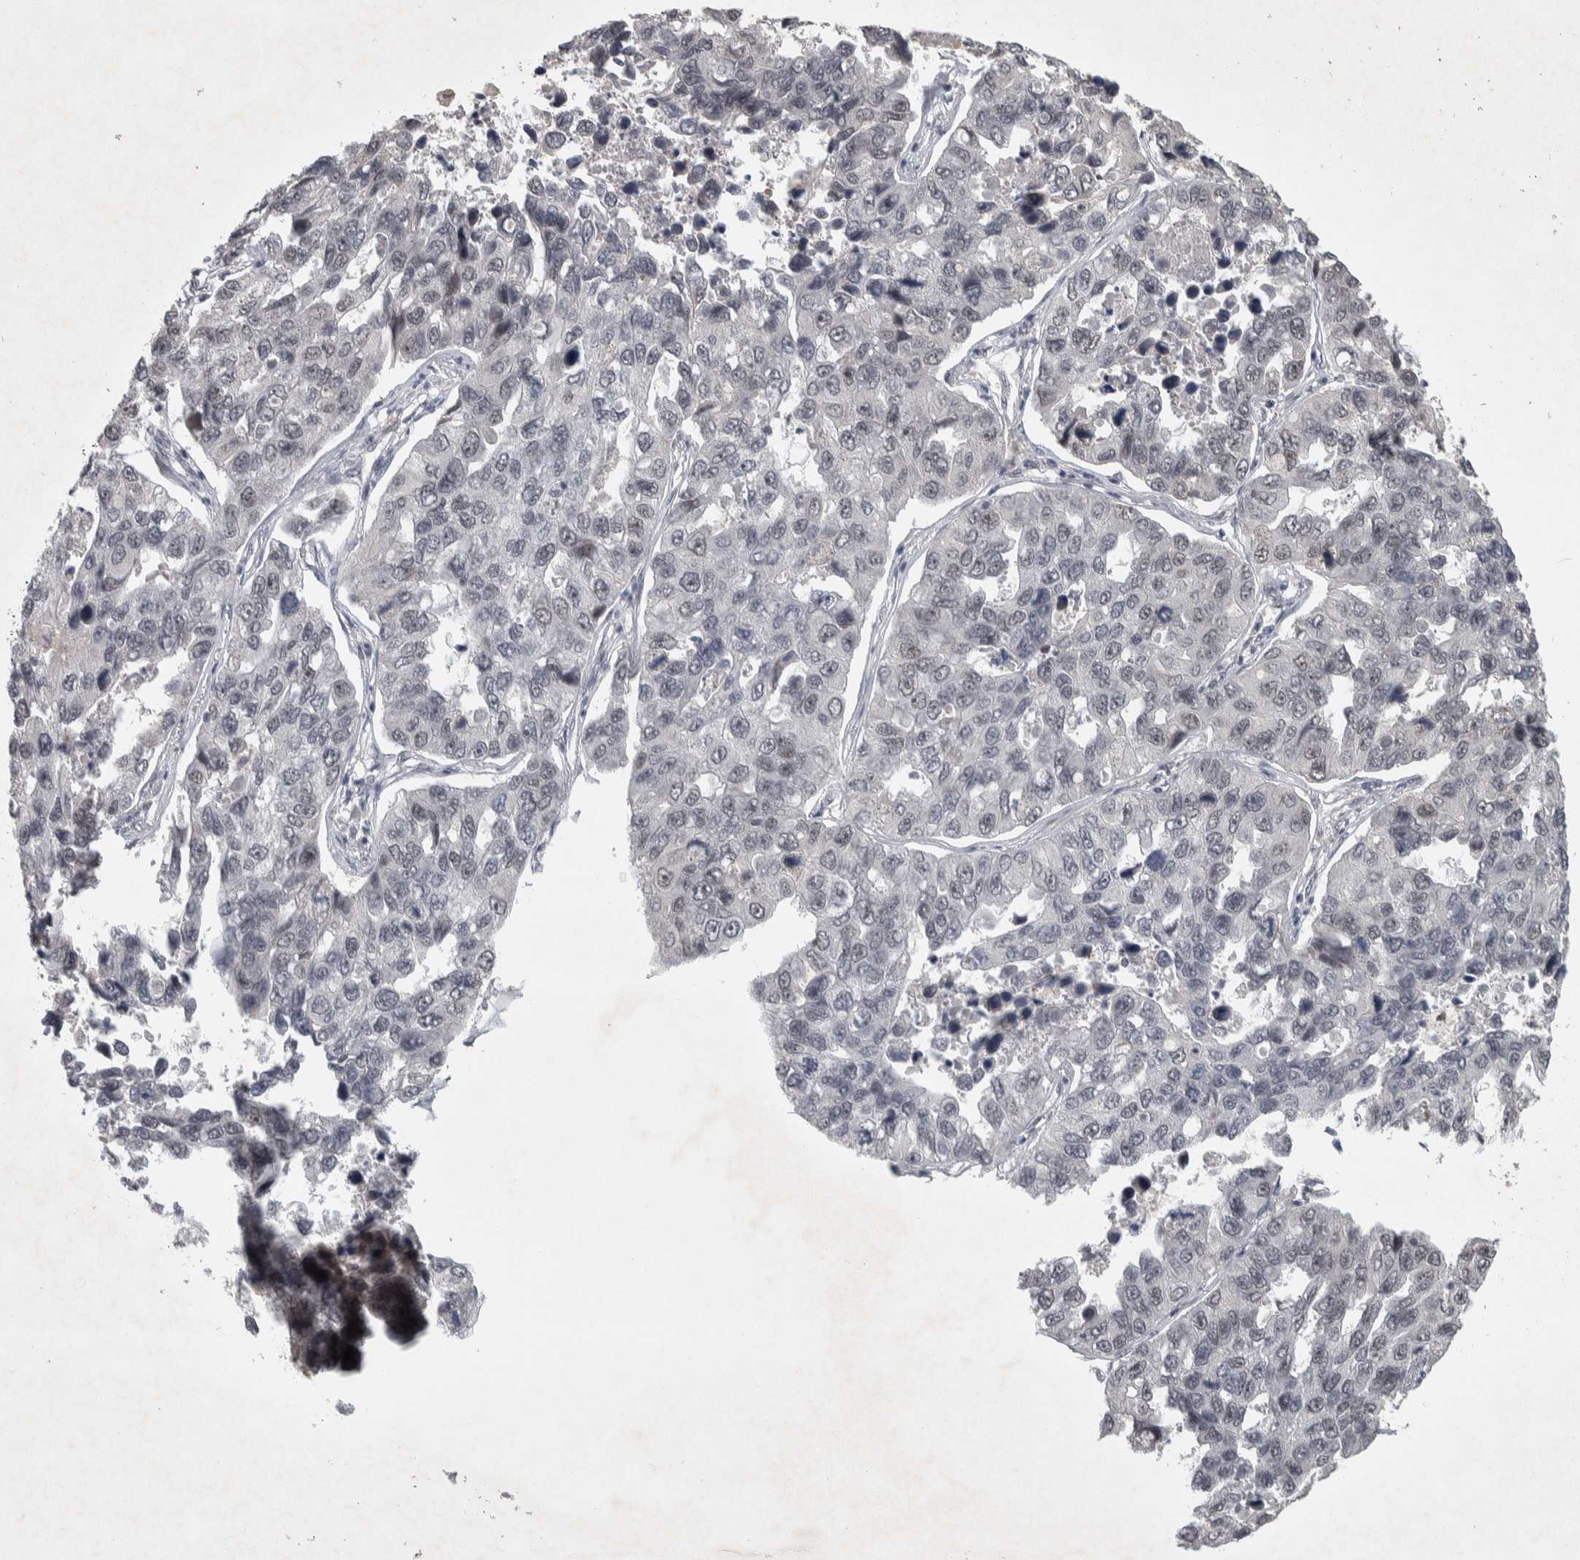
{"staining": {"intensity": "negative", "quantity": "none", "location": "none"}, "tissue": "lung cancer", "cell_type": "Tumor cells", "image_type": "cancer", "snomed": [{"axis": "morphology", "description": "Adenocarcinoma, NOS"}, {"axis": "topography", "description": "Lung"}], "caption": "The photomicrograph shows no significant expression in tumor cells of adenocarcinoma (lung). The staining was performed using DAB to visualize the protein expression in brown, while the nuclei were stained in blue with hematoxylin (Magnification: 20x).", "gene": "DDX42", "patient": {"sex": "male", "age": 64}}